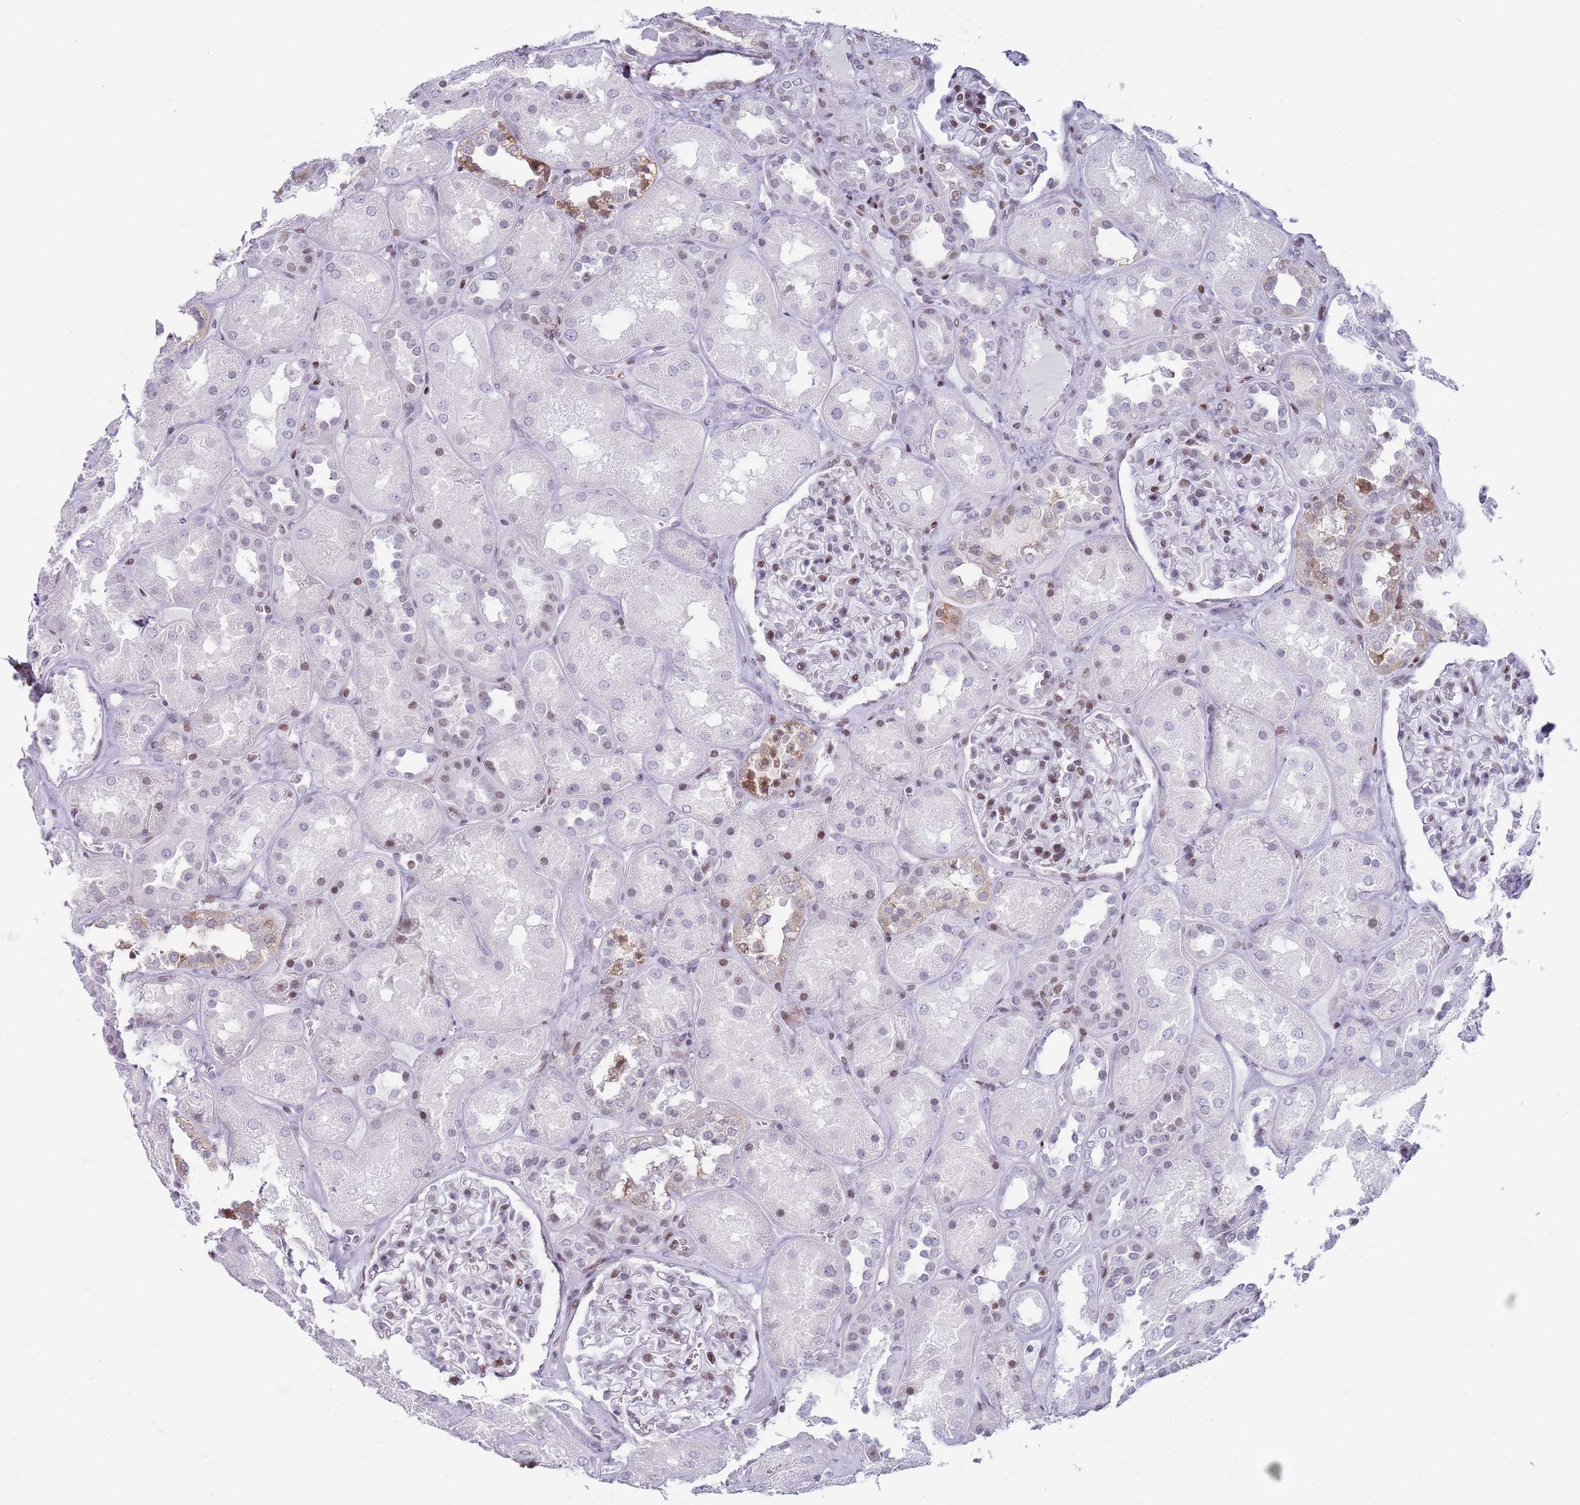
{"staining": {"intensity": "moderate", "quantity": "25%-75%", "location": "nuclear"}, "tissue": "kidney", "cell_type": "Cells in glomeruli", "image_type": "normal", "snomed": [{"axis": "morphology", "description": "Normal tissue, NOS"}, {"axis": "topography", "description": "Kidney"}], "caption": "Protein staining exhibits moderate nuclear staining in about 25%-75% of cells in glomeruli in unremarkable kidney.", "gene": "ENSG00000285547", "patient": {"sex": "male", "age": 70}}